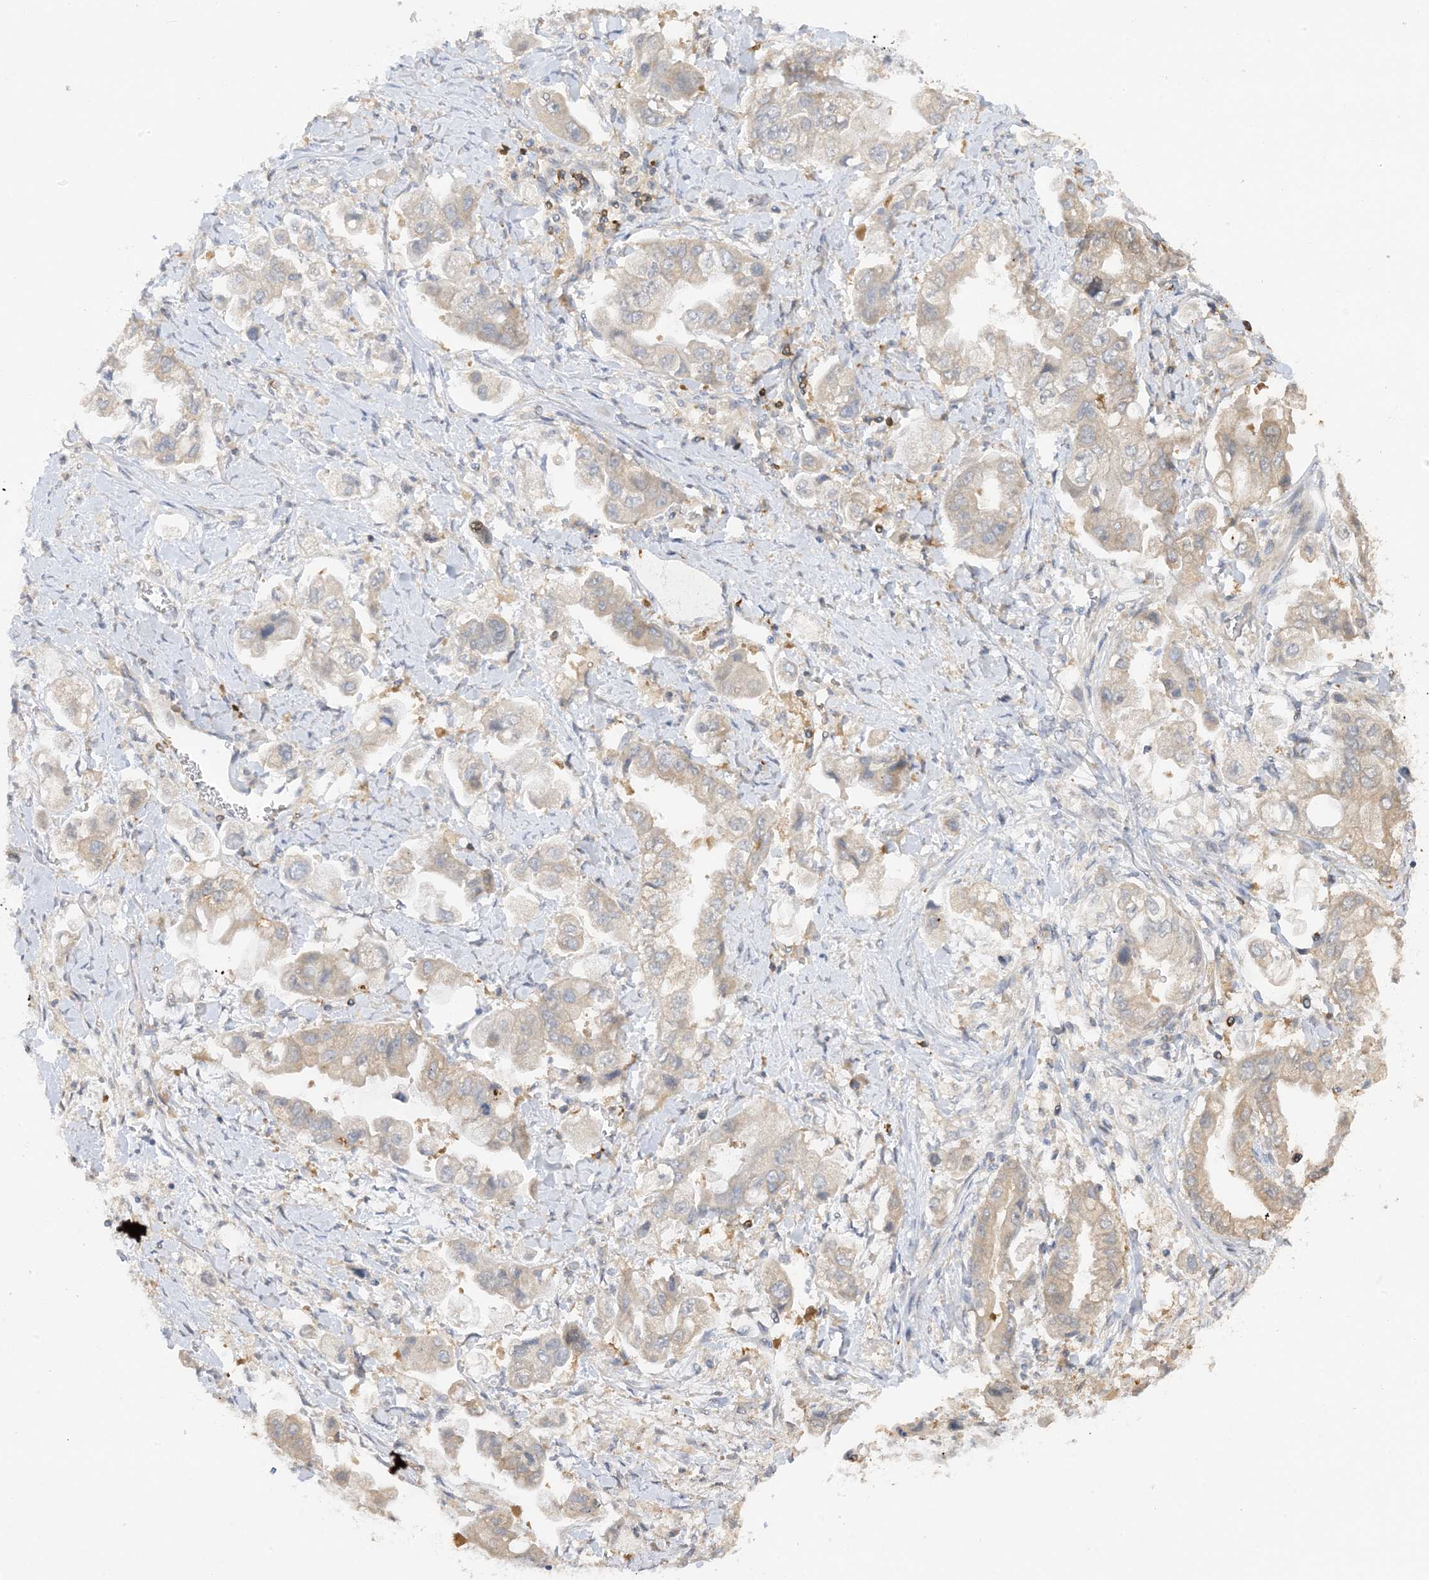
{"staining": {"intensity": "weak", "quantity": "<25%", "location": "cytoplasmic/membranous"}, "tissue": "stomach cancer", "cell_type": "Tumor cells", "image_type": "cancer", "snomed": [{"axis": "morphology", "description": "Adenocarcinoma, NOS"}, {"axis": "topography", "description": "Stomach"}], "caption": "Photomicrograph shows no protein staining in tumor cells of stomach cancer (adenocarcinoma) tissue. (DAB IHC visualized using brightfield microscopy, high magnification).", "gene": "PHACTR2", "patient": {"sex": "male", "age": 62}}